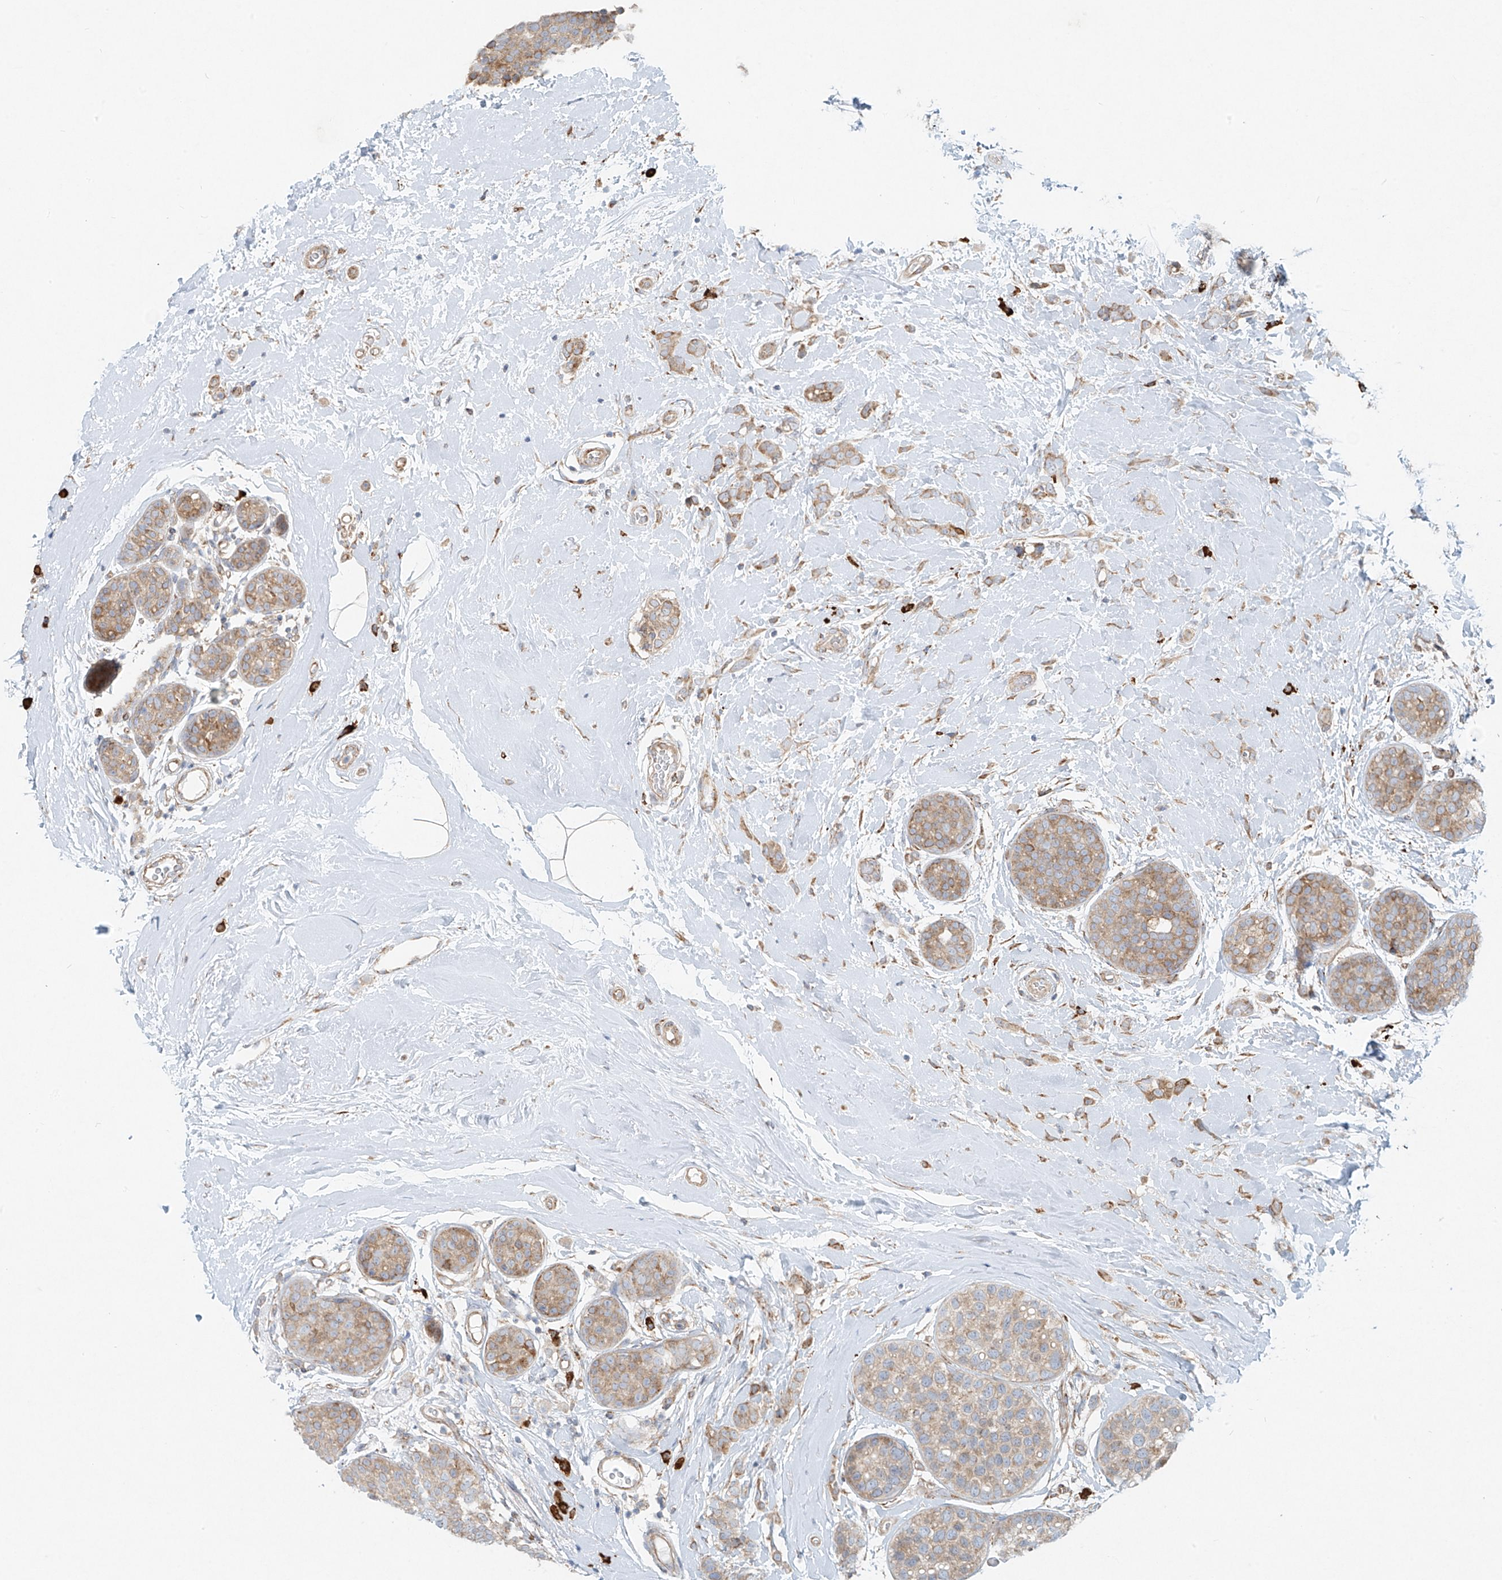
{"staining": {"intensity": "weak", "quantity": ">75%", "location": "cytoplasmic/membranous"}, "tissue": "breast cancer", "cell_type": "Tumor cells", "image_type": "cancer", "snomed": [{"axis": "morphology", "description": "Lobular carcinoma, in situ"}, {"axis": "morphology", "description": "Lobular carcinoma"}, {"axis": "topography", "description": "Breast"}], "caption": "Lobular carcinoma in situ (breast) stained with a brown dye shows weak cytoplasmic/membranous positive staining in approximately >75% of tumor cells.", "gene": "EIPR1", "patient": {"sex": "female", "age": 41}}